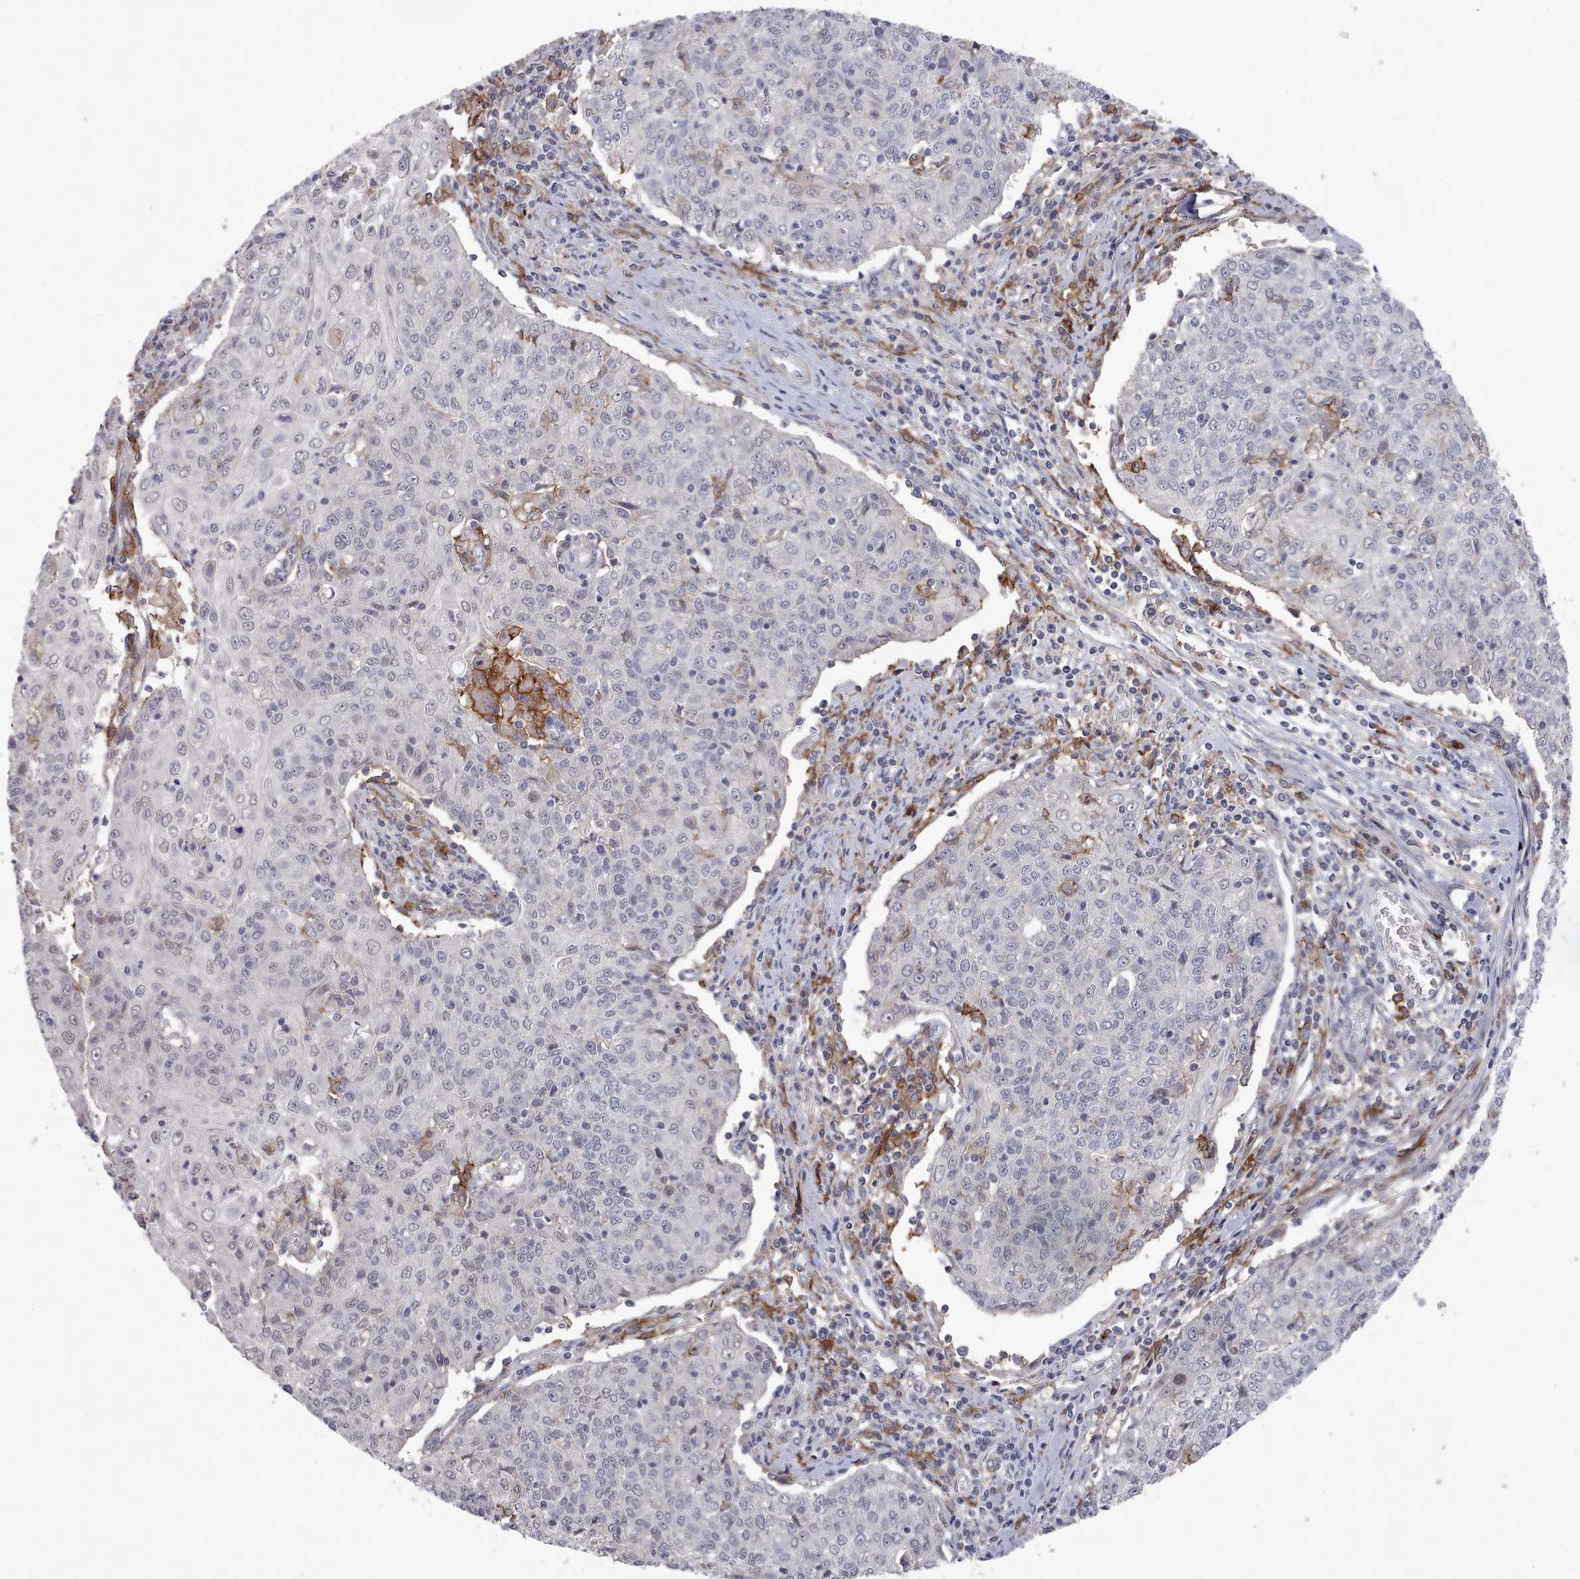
{"staining": {"intensity": "negative", "quantity": "none", "location": "none"}, "tissue": "cervical cancer", "cell_type": "Tumor cells", "image_type": "cancer", "snomed": [{"axis": "morphology", "description": "Squamous cell carcinoma, NOS"}, {"axis": "topography", "description": "Cervix"}], "caption": "Tumor cells show no significant protein positivity in squamous cell carcinoma (cervical).", "gene": "COL8A2", "patient": {"sex": "female", "age": 48}}